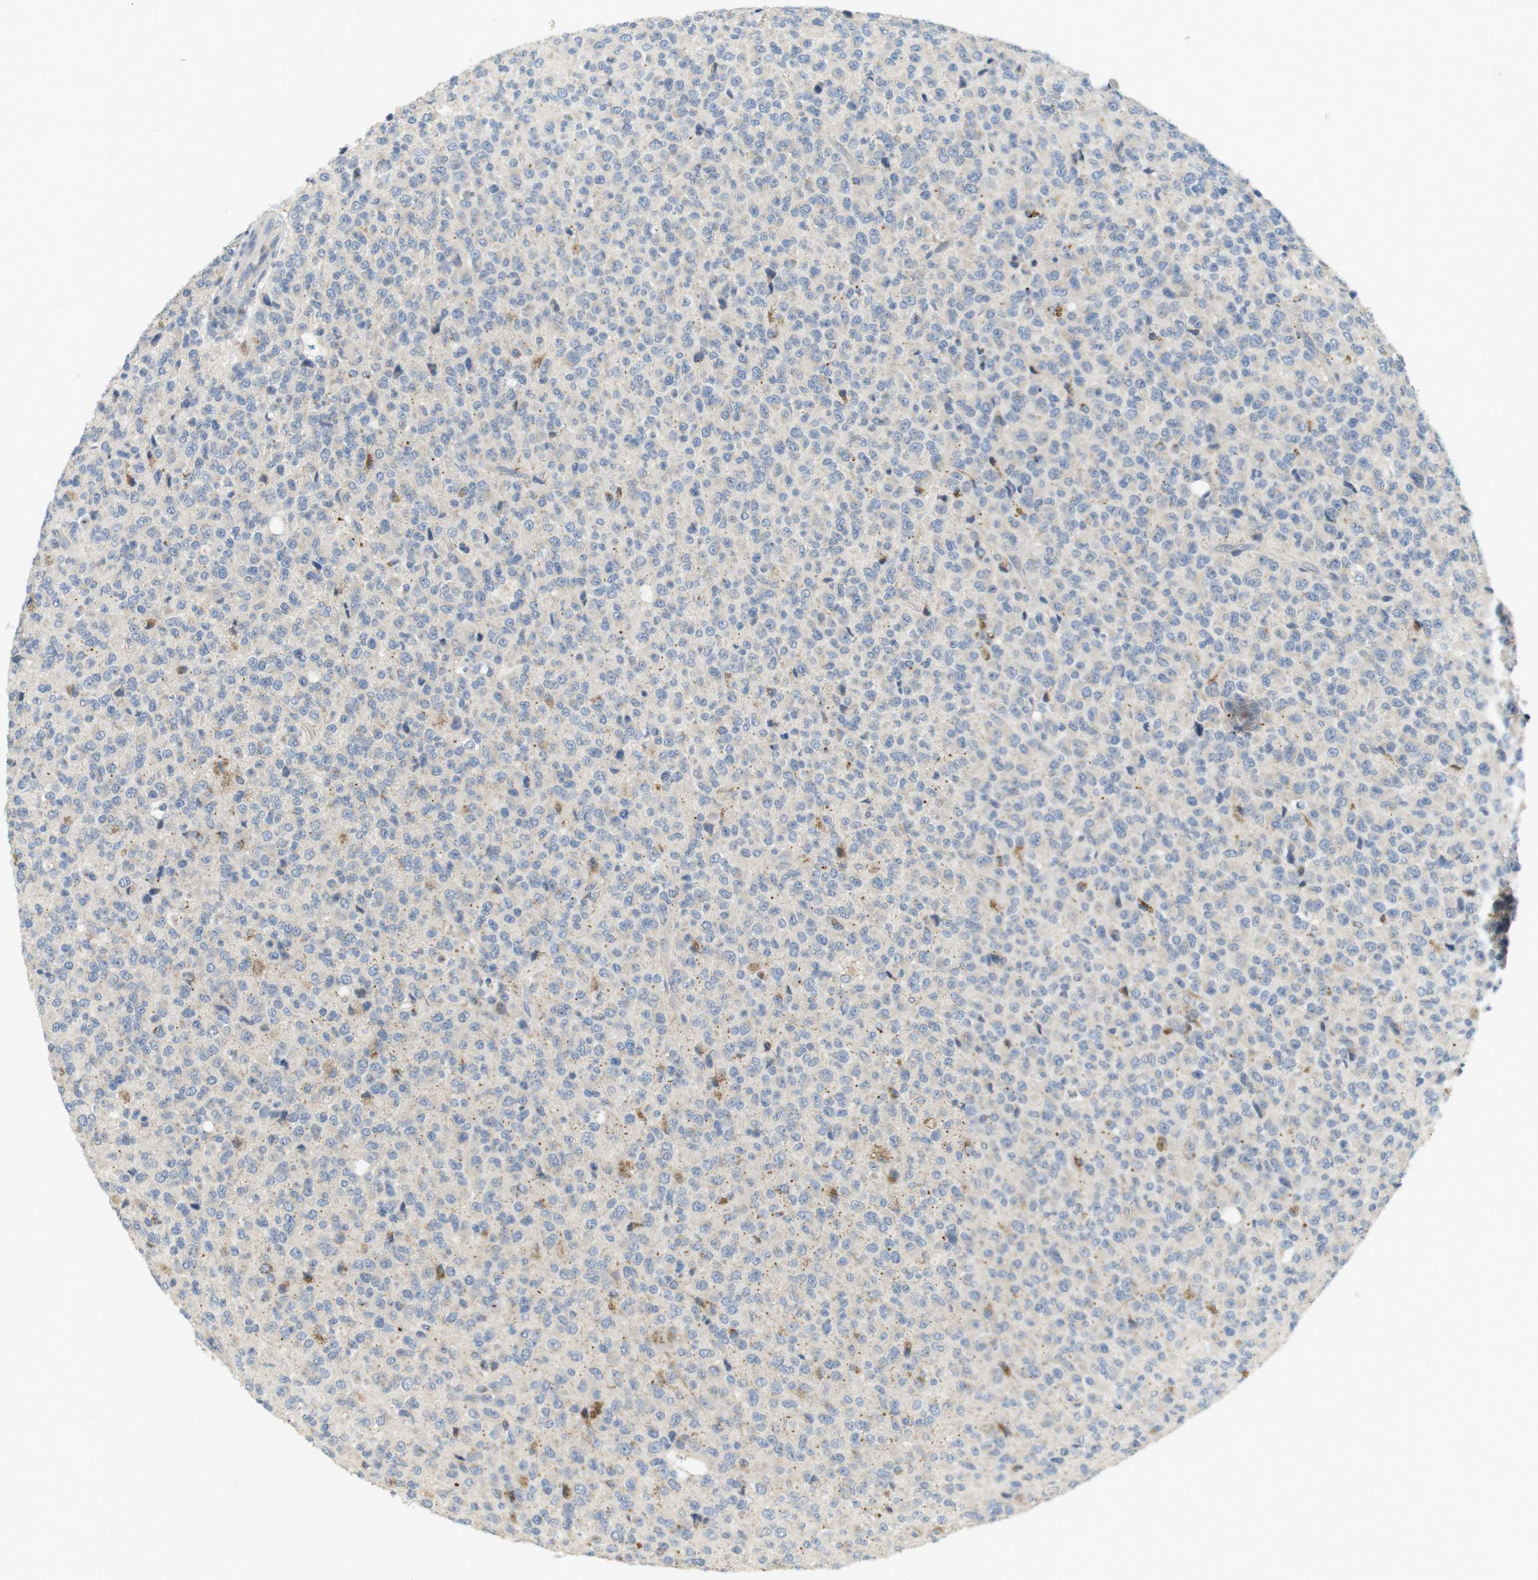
{"staining": {"intensity": "moderate", "quantity": "<25%", "location": "cytoplasmic/membranous"}, "tissue": "glioma", "cell_type": "Tumor cells", "image_type": "cancer", "snomed": [{"axis": "morphology", "description": "Glioma, malignant, High grade"}, {"axis": "topography", "description": "pancreas cauda"}], "caption": "Protein expression analysis of glioma reveals moderate cytoplasmic/membranous expression in about <25% of tumor cells.", "gene": "YIPF3", "patient": {"sex": "male", "age": 60}}